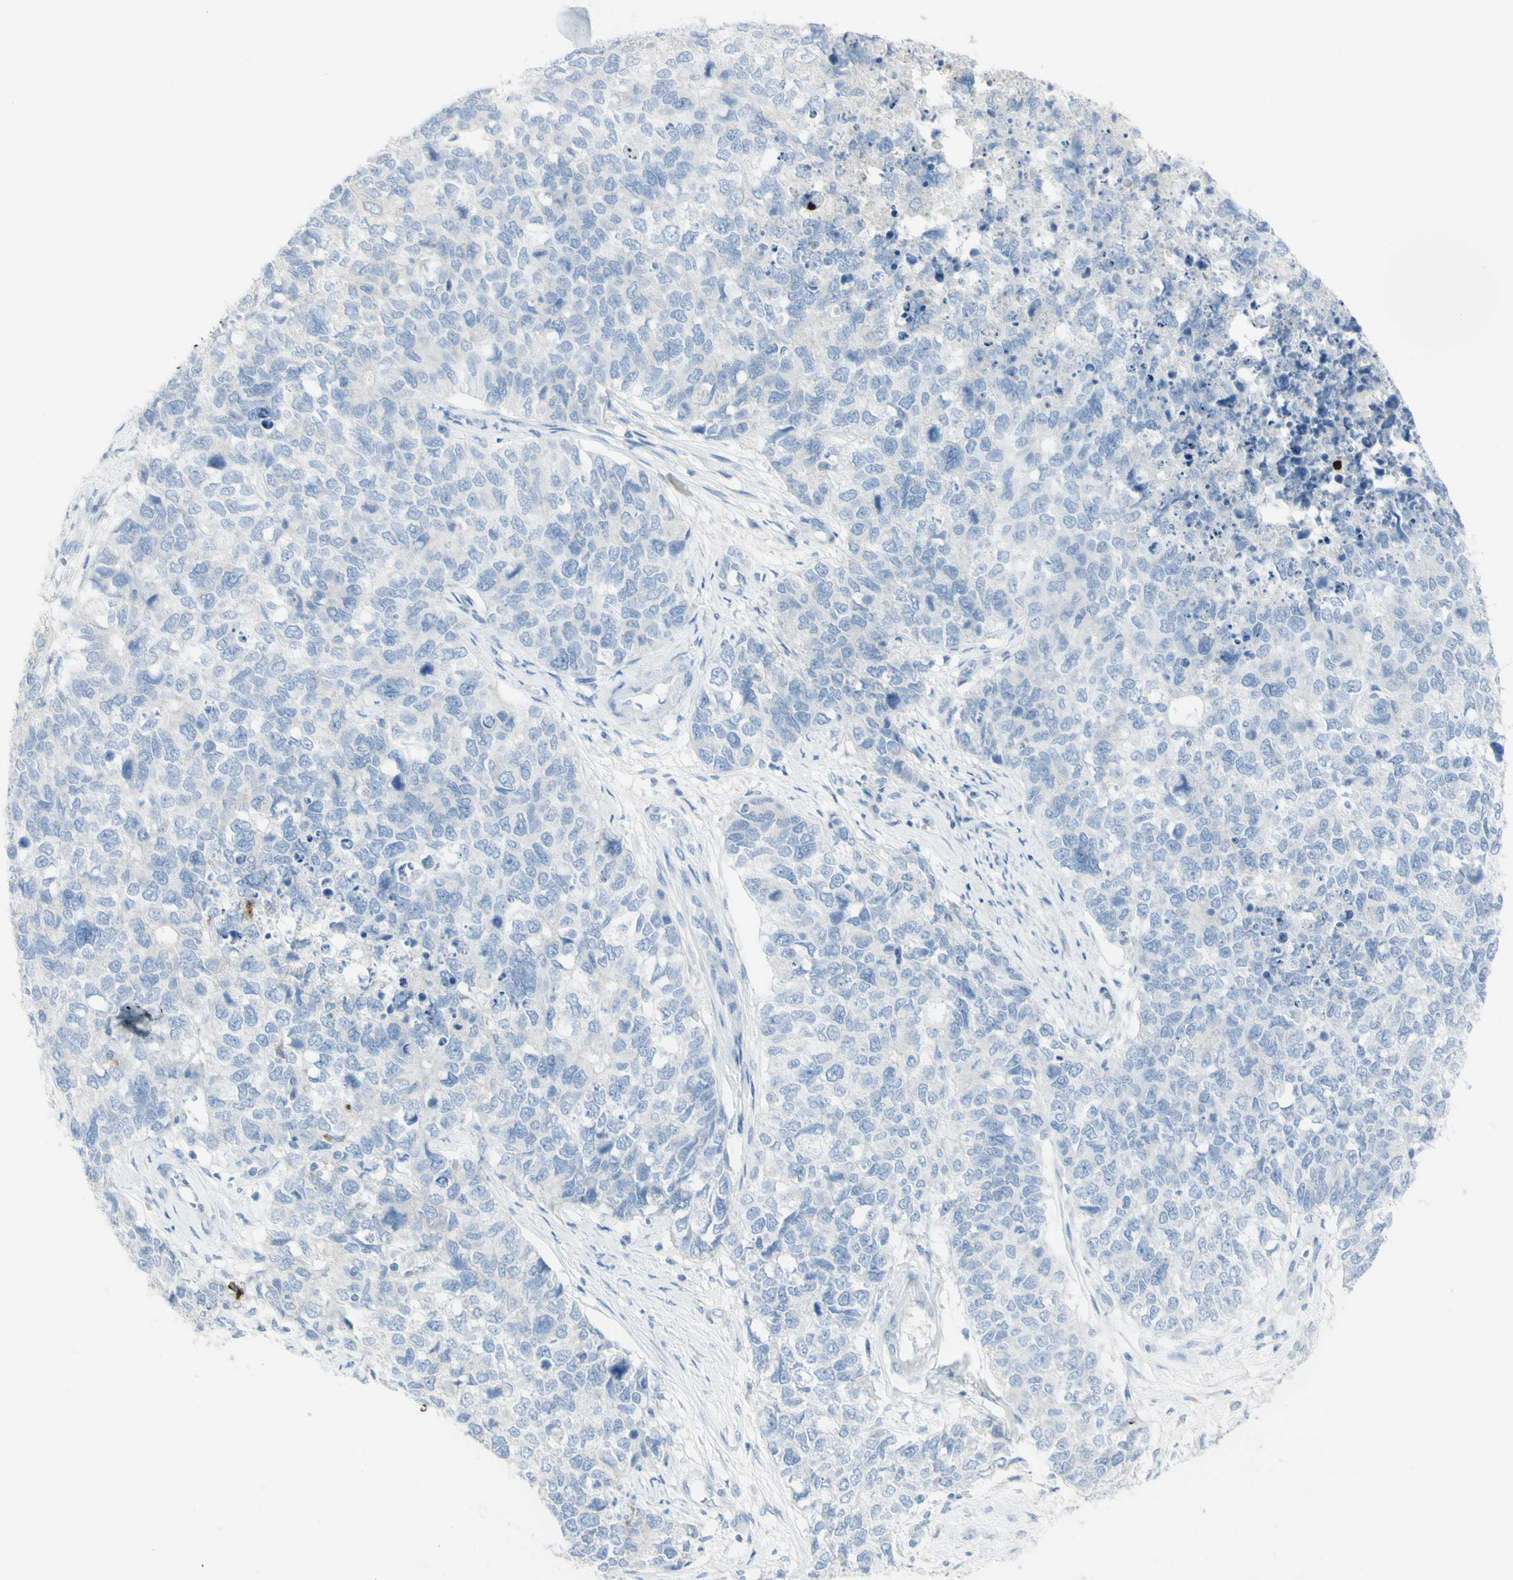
{"staining": {"intensity": "negative", "quantity": "none", "location": "none"}, "tissue": "cervical cancer", "cell_type": "Tumor cells", "image_type": "cancer", "snomed": [{"axis": "morphology", "description": "Squamous cell carcinoma, NOS"}, {"axis": "topography", "description": "Cervix"}], "caption": "This is an immunohistochemistry histopathology image of human cervical squamous cell carcinoma. There is no staining in tumor cells.", "gene": "CD207", "patient": {"sex": "female", "age": 63}}